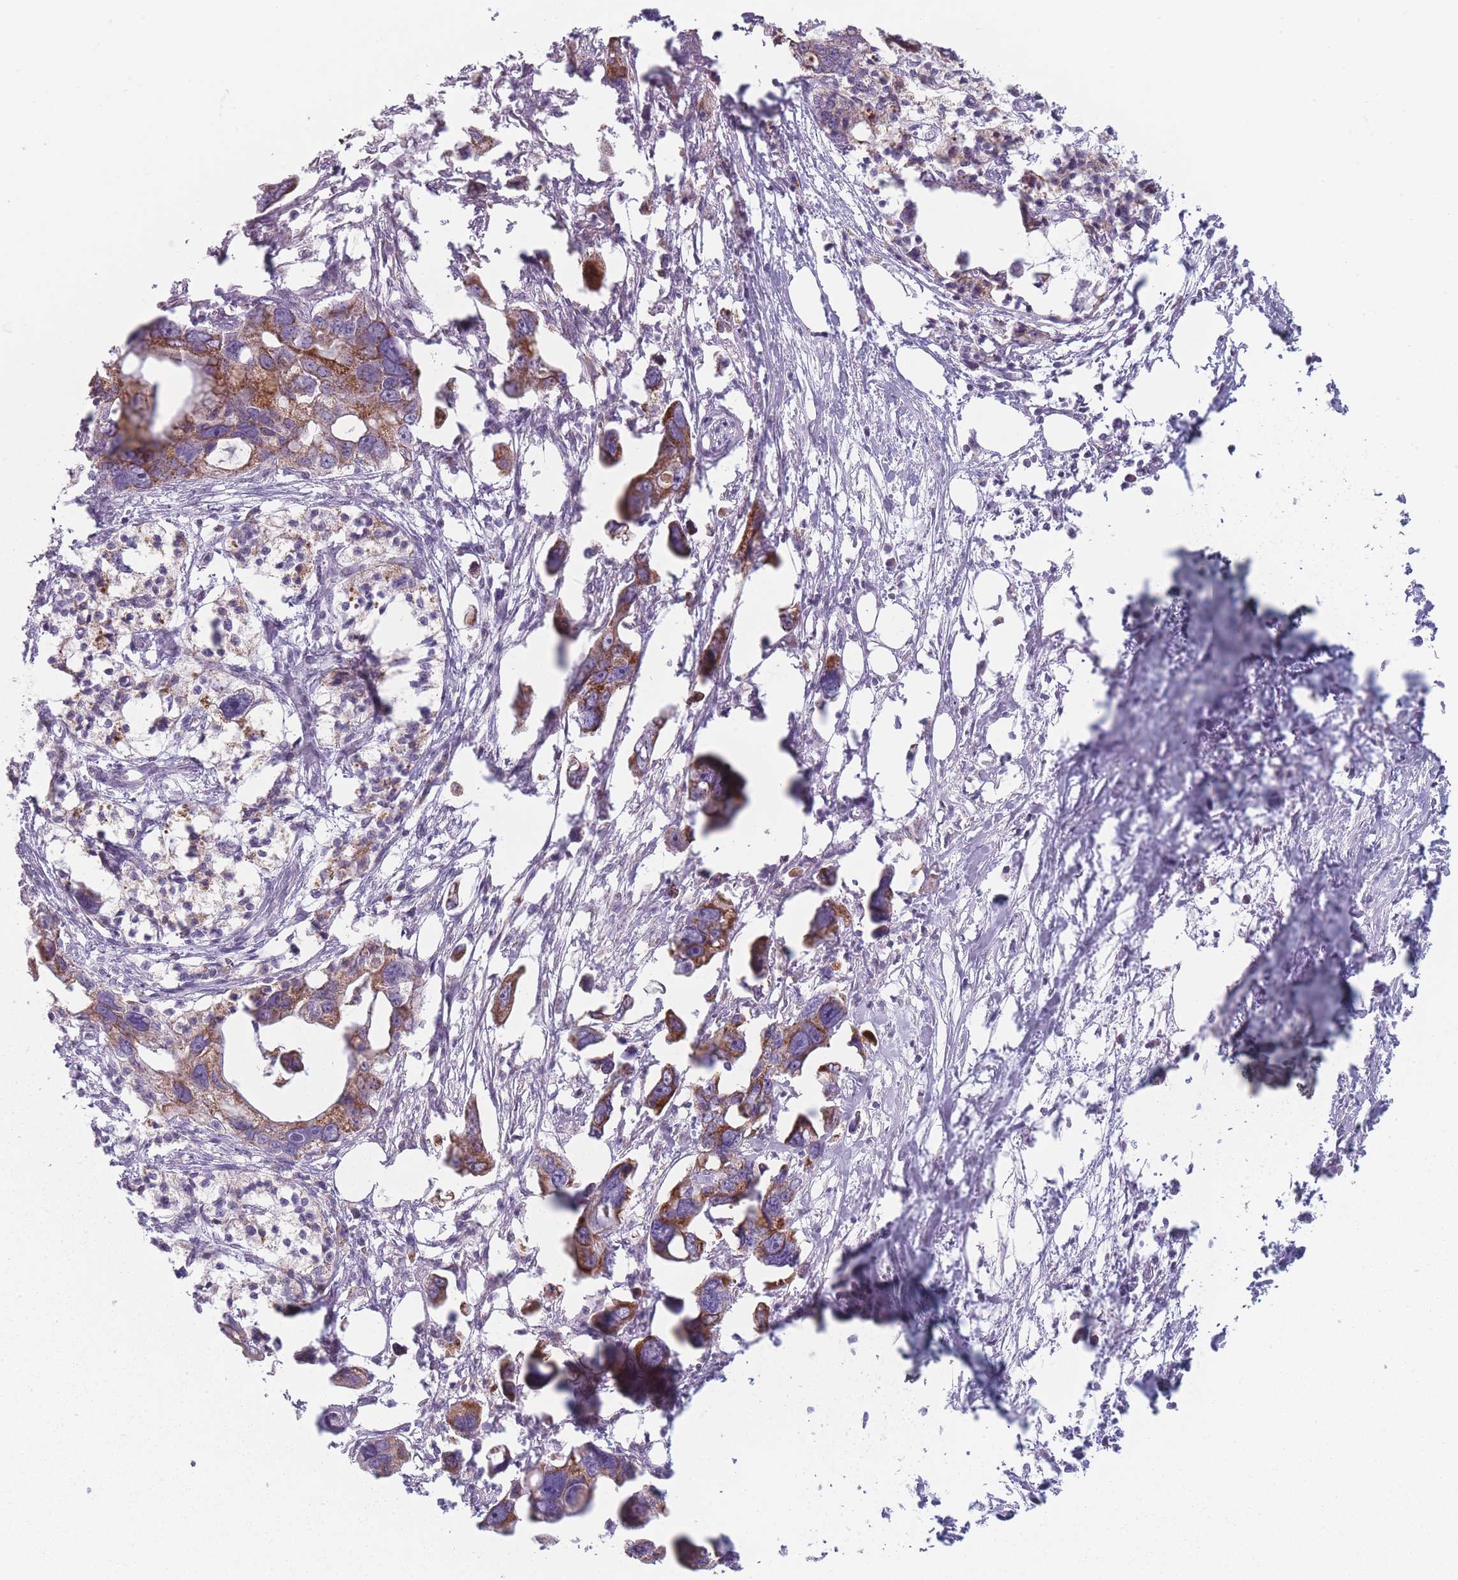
{"staining": {"intensity": "moderate", "quantity": ">75%", "location": "cytoplasmic/membranous"}, "tissue": "pancreatic cancer", "cell_type": "Tumor cells", "image_type": "cancer", "snomed": [{"axis": "morphology", "description": "Adenocarcinoma, NOS"}, {"axis": "topography", "description": "Pancreas"}], "caption": "Moderate cytoplasmic/membranous expression is seen in approximately >75% of tumor cells in pancreatic cancer.", "gene": "DCHS1", "patient": {"sex": "female", "age": 83}}